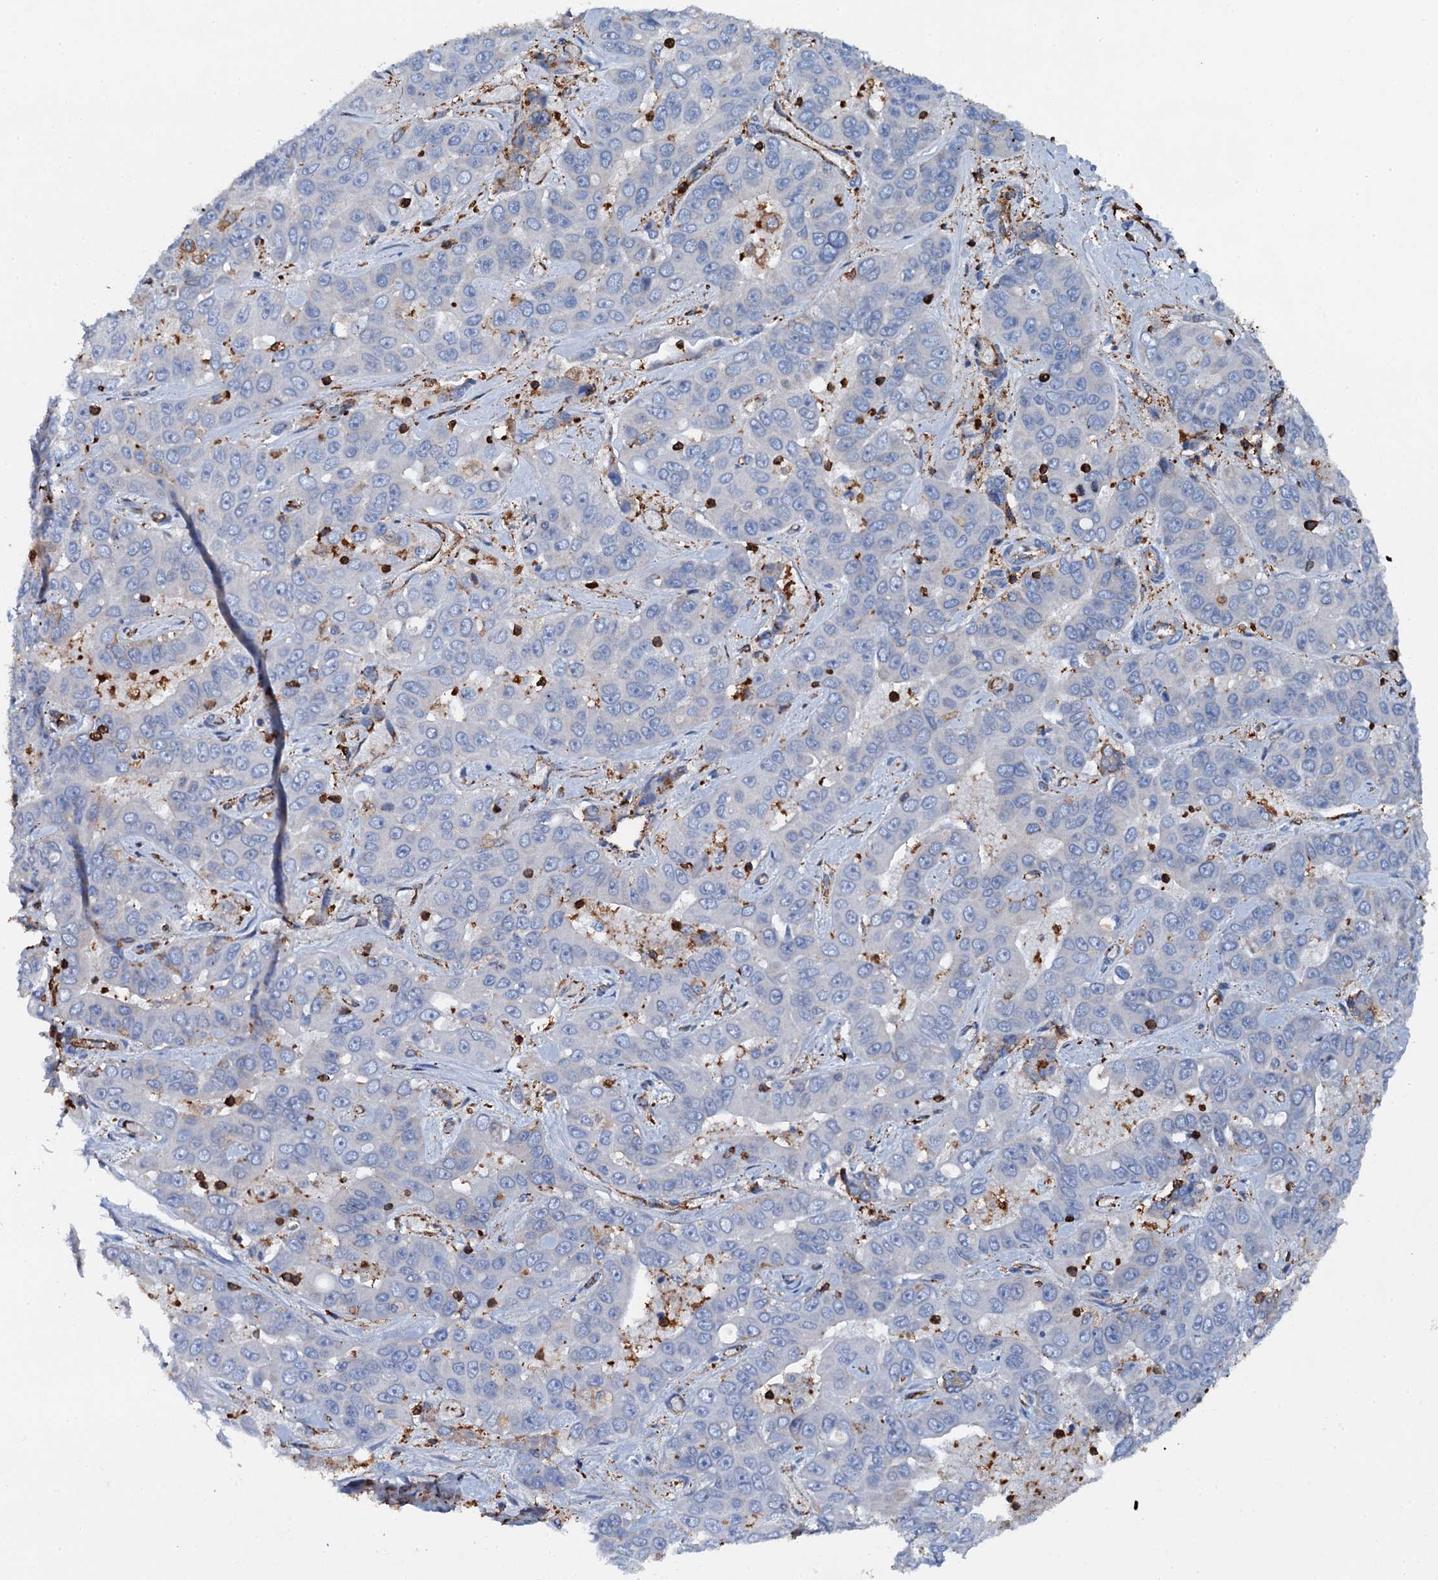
{"staining": {"intensity": "negative", "quantity": "none", "location": "none"}, "tissue": "liver cancer", "cell_type": "Tumor cells", "image_type": "cancer", "snomed": [{"axis": "morphology", "description": "Cholangiocarcinoma"}, {"axis": "topography", "description": "Liver"}], "caption": "Immunohistochemistry photomicrograph of human liver cancer stained for a protein (brown), which displays no staining in tumor cells.", "gene": "MS4A4E", "patient": {"sex": "female", "age": 52}}